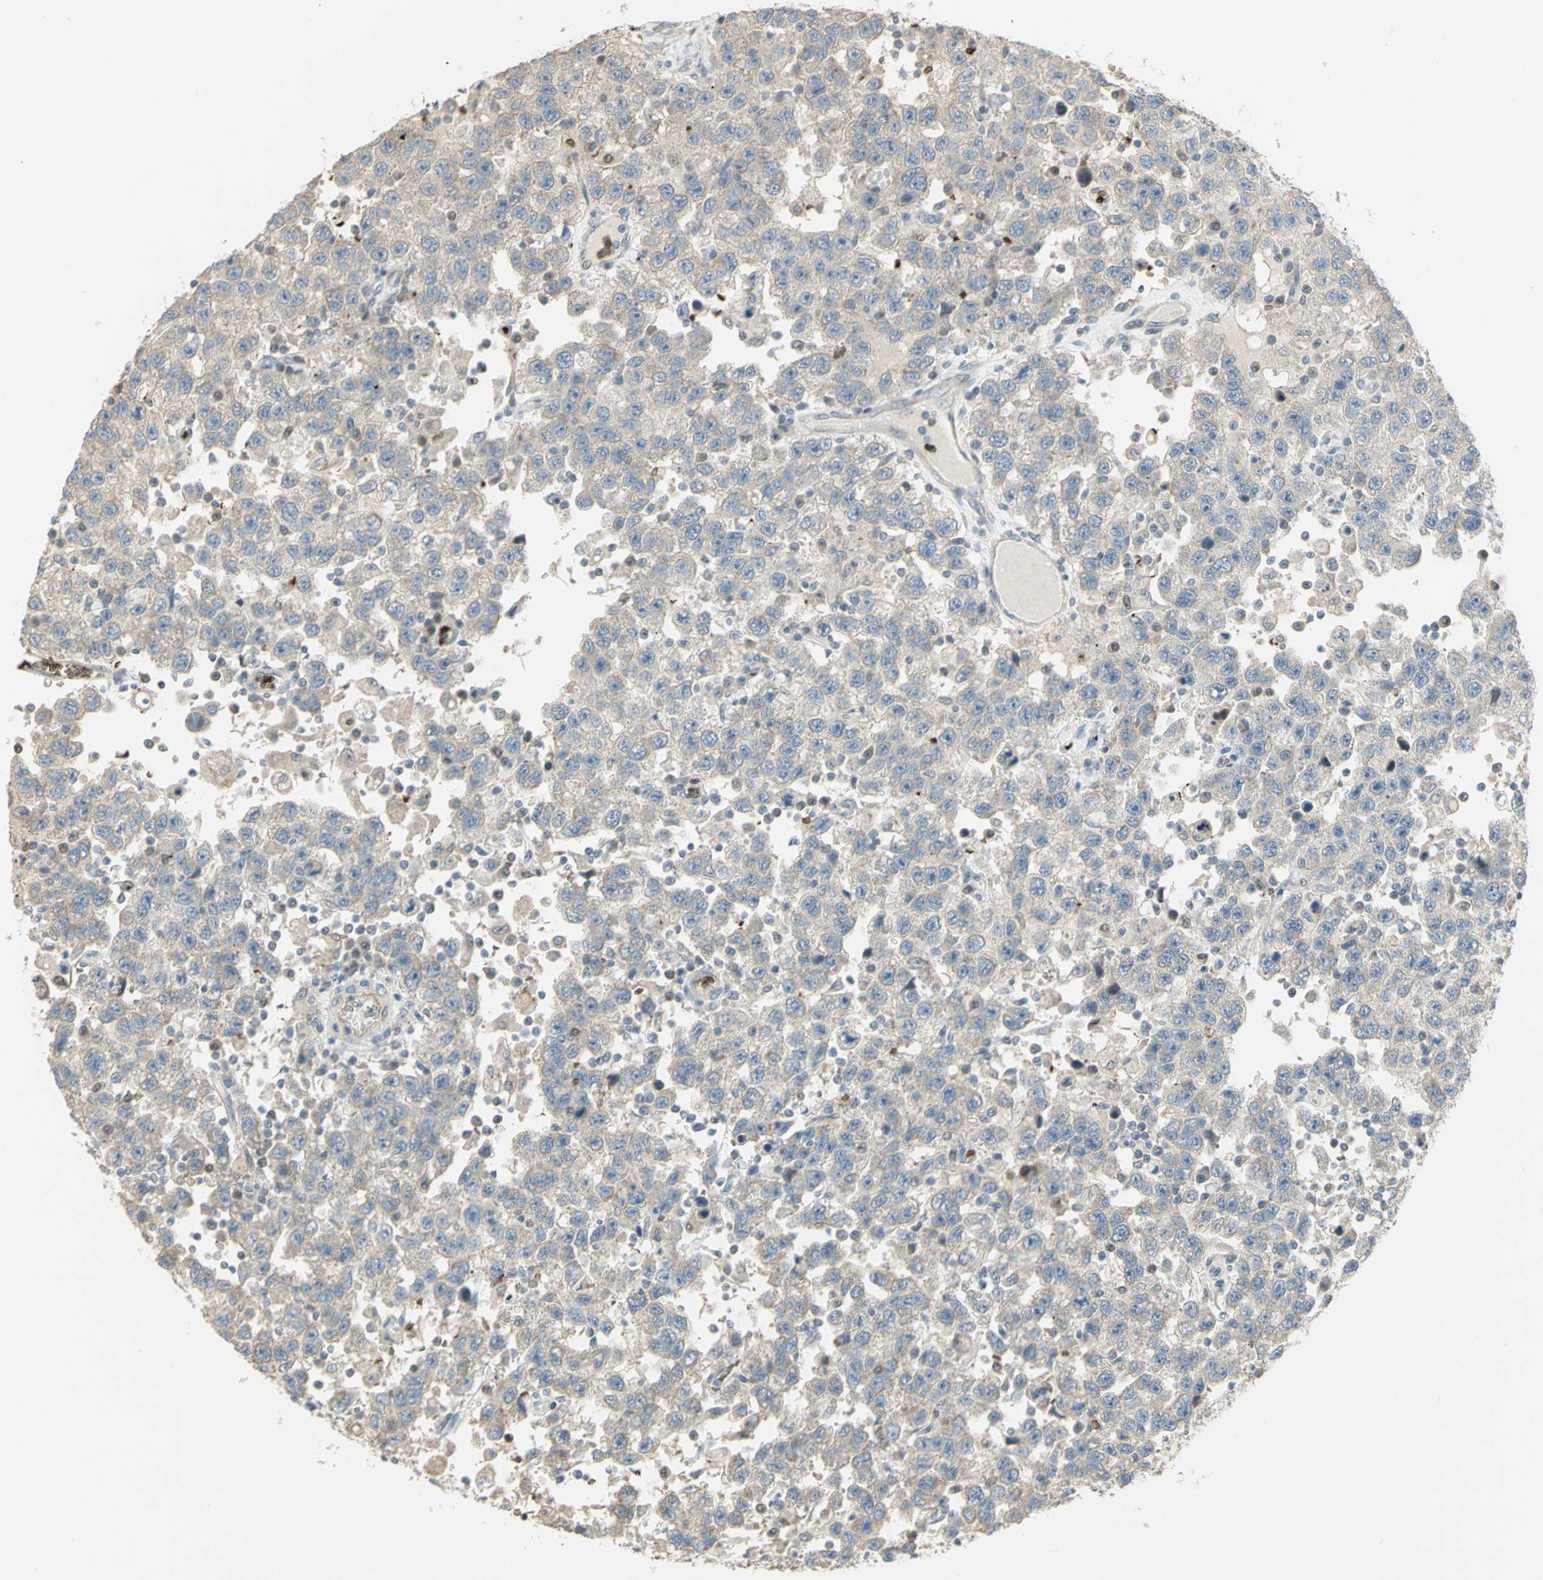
{"staining": {"intensity": "negative", "quantity": "none", "location": "none"}, "tissue": "testis cancer", "cell_type": "Tumor cells", "image_type": "cancer", "snomed": [{"axis": "morphology", "description": "Seminoma, NOS"}, {"axis": "topography", "description": "Testis"}], "caption": "Immunohistochemical staining of testis cancer (seminoma) shows no significant positivity in tumor cells.", "gene": "ANK1", "patient": {"sex": "male", "age": 41}}